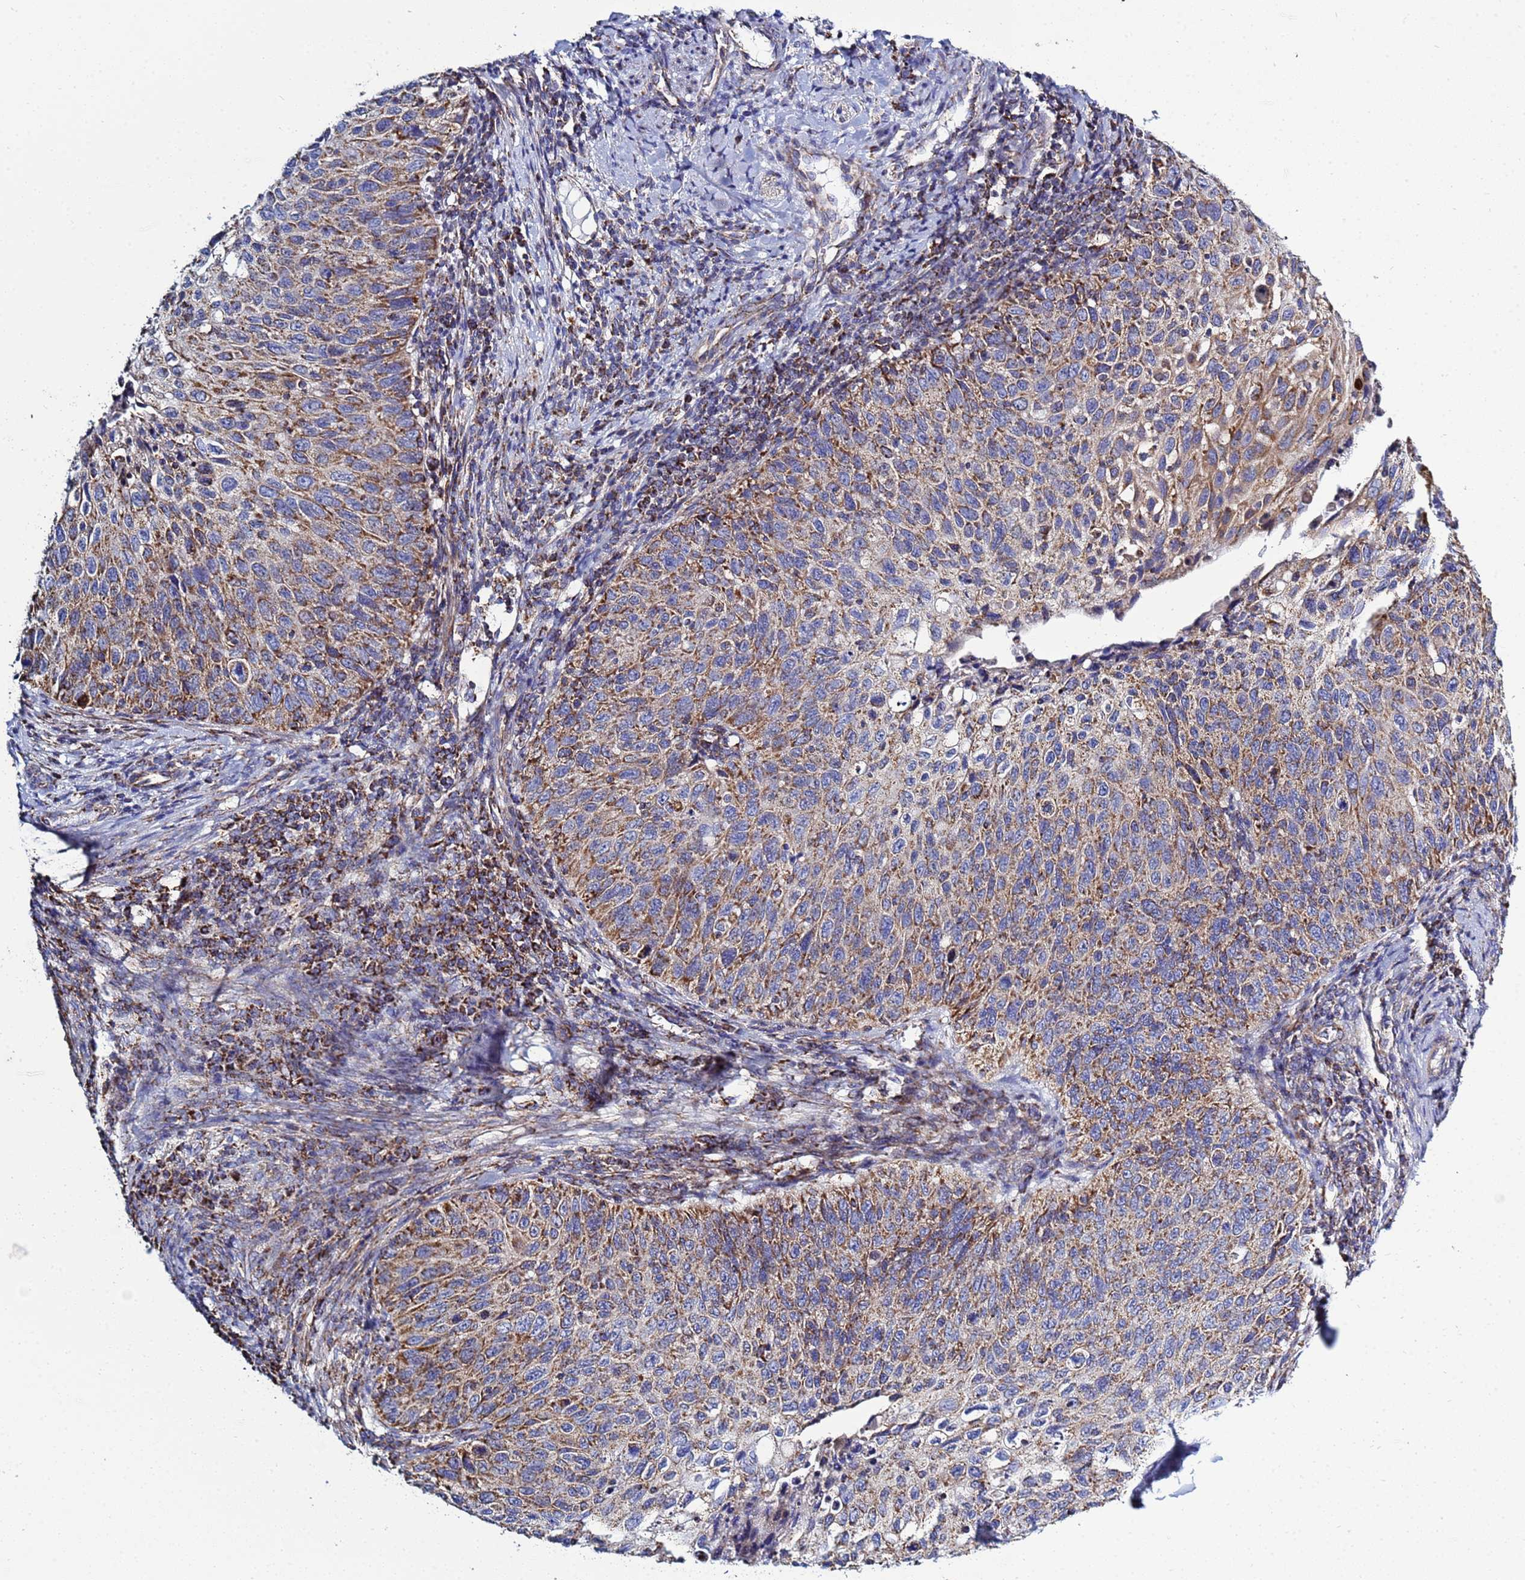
{"staining": {"intensity": "moderate", "quantity": ">75%", "location": "cytoplasmic/membranous"}, "tissue": "cervical cancer", "cell_type": "Tumor cells", "image_type": "cancer", "snomed": [{"axis": "morphology", "description": "Squamous cell carcinoma, NOS"}, {"axis": "topography", "description": "Cervix"}], "caption": "This image exhibits cervical squamous cell carcinoma stained with immunohistochemistry (IHC) to label a protein in brown. The cytoplasmic/membranous of tumor cells show moderate positivity for the protein. Nuclei are counter-stained blue.", "gene": "COQ4", "patient": {"sex": "female", "age": 70}}